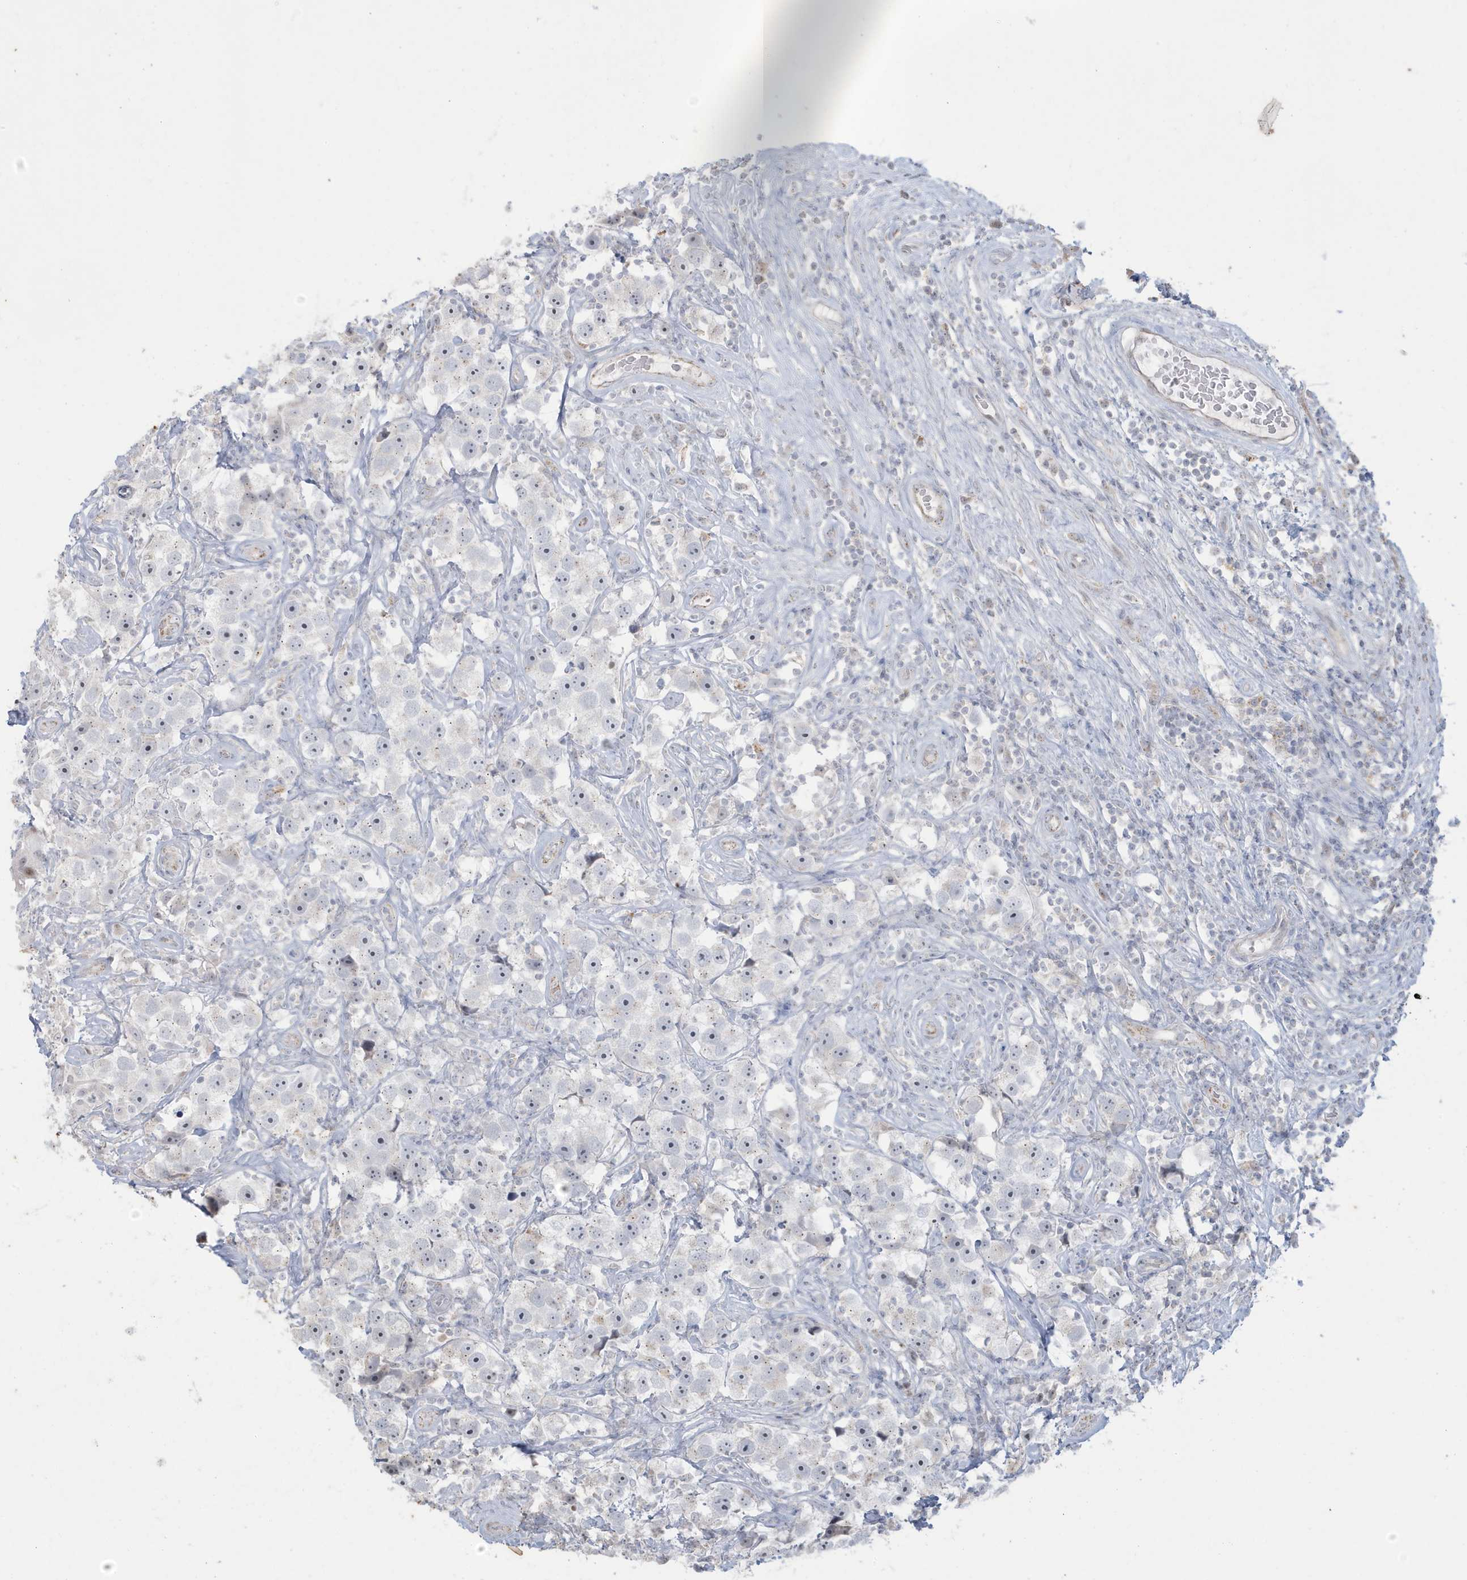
{"staining": {"intensity": "negative", "quantity": "none", "location": "none"}, "tissue": "testis cancer", "cell_type": "Tumor cells", "image_type": "cancer", "snomed": [{"axis": "morphology", "description": "Seminoma, NOS"}, {"axis": "topography", "description": "Testis"}], "caption": "High magnification brightfield microscopy of testis cancer stained with DAB (3,3'-diaminobenzidine) (brown) and counterstained with hematoxylin (blue): tumor cells show no significant staining. The staining was performed using DAB (3,3'-diaminobenzidine) to visualize the protein expression in brown, while the nuclei were stained in blue with hematoxylin (Magnification: 20x).", "gene": "FNDC1", "patient": {"sex": "male", "age": 49}}